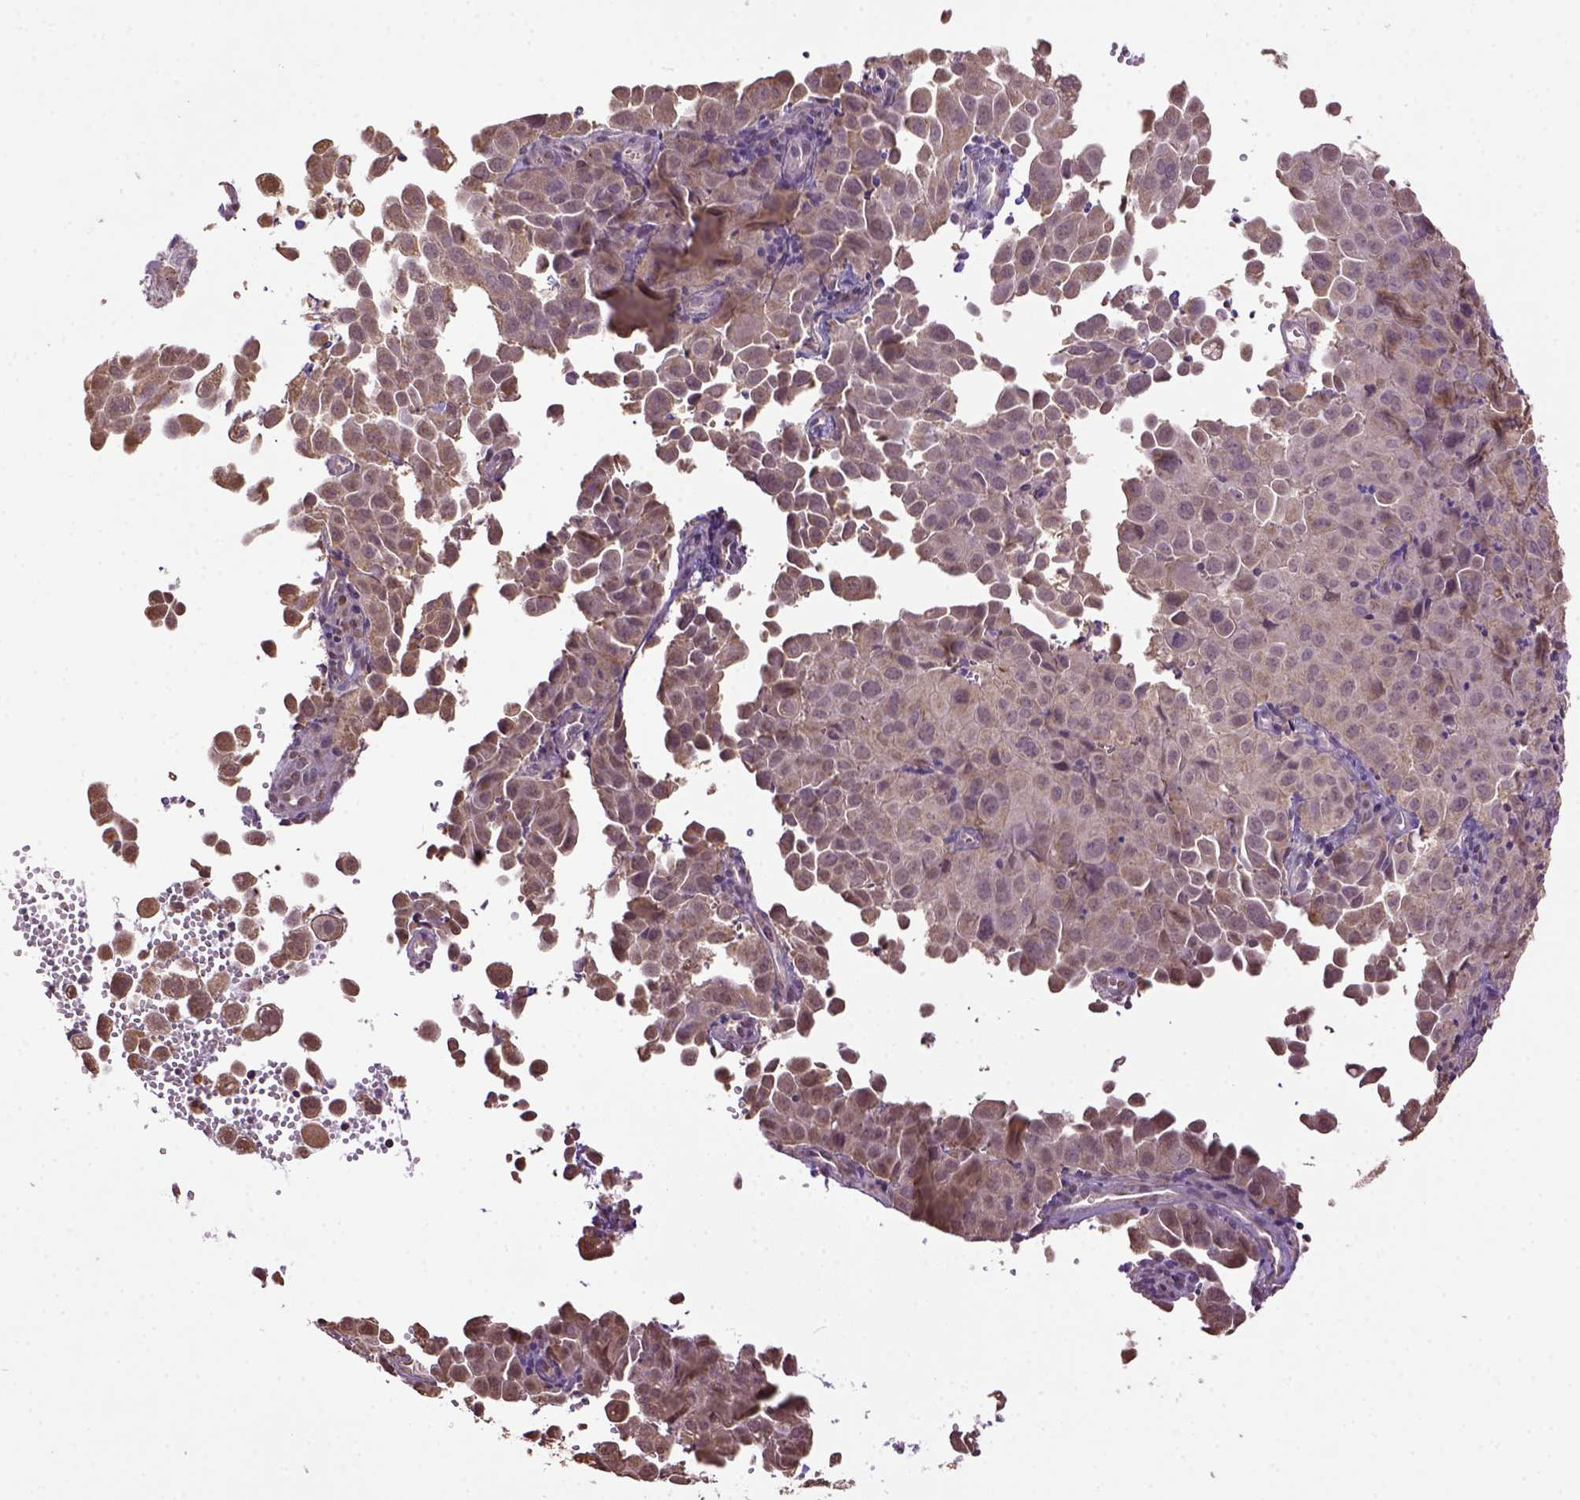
{"staining": {"intensity": "weak", "quantity": ">75%", "location": "cytoplasmic/membranous"}, "tissue": "cervical cancer", "cell_type": "Tumor cells", "image_type": "cancer", "snomed": [{"axis": "morphology", "description": "Squamous cell carcinoma, NOS"}, {"axis": "topography", "description": "Cervix"}], "caption": "Protein staining by immunohistochemistry (IHC) reveals weak cytoplasmic/membranous staining in about >75% of tumor cells in cervical cancer.", "gene": "WDR17", "patient": {"sex": "female", "age": 55}}